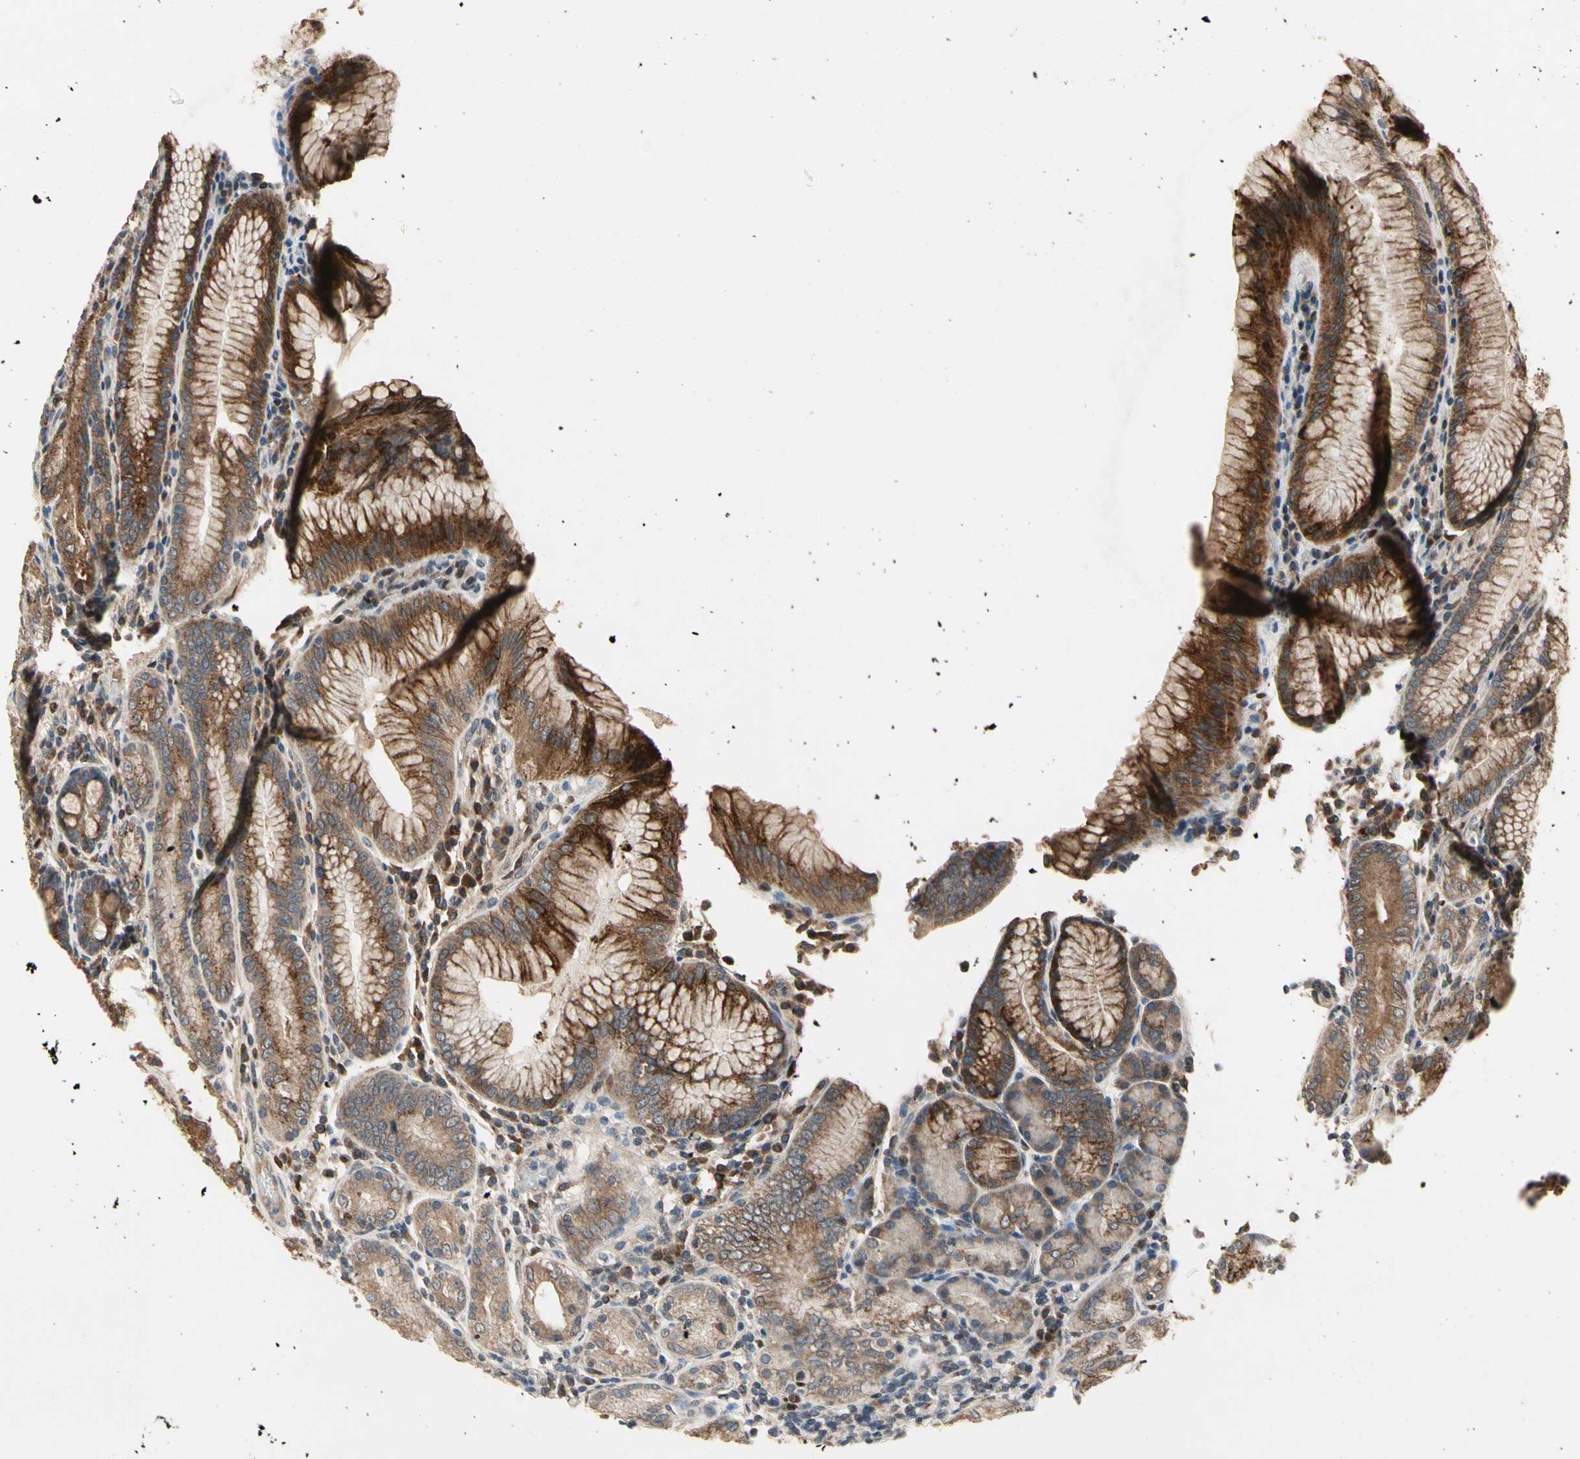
{"staining": {"intensity": "strong", "quantity": ">75%", "location": "cytoplasmic/membranous"}, "tissue": "stomach", "cell_type": "Glandular cells", "image_type": "normal", "snomed": [{"axis": "morphology", "description": "Normal tissue, NOS"}, {"axis": "topography", "description": "Stomach, lower"}], "caption": "An image of human stomach stained for a protein displays strong cytoplasmic/membranous brown staining in glandular cells.", "gene": "CGREF1", "patient": {"sex": "female", "age": 76}}